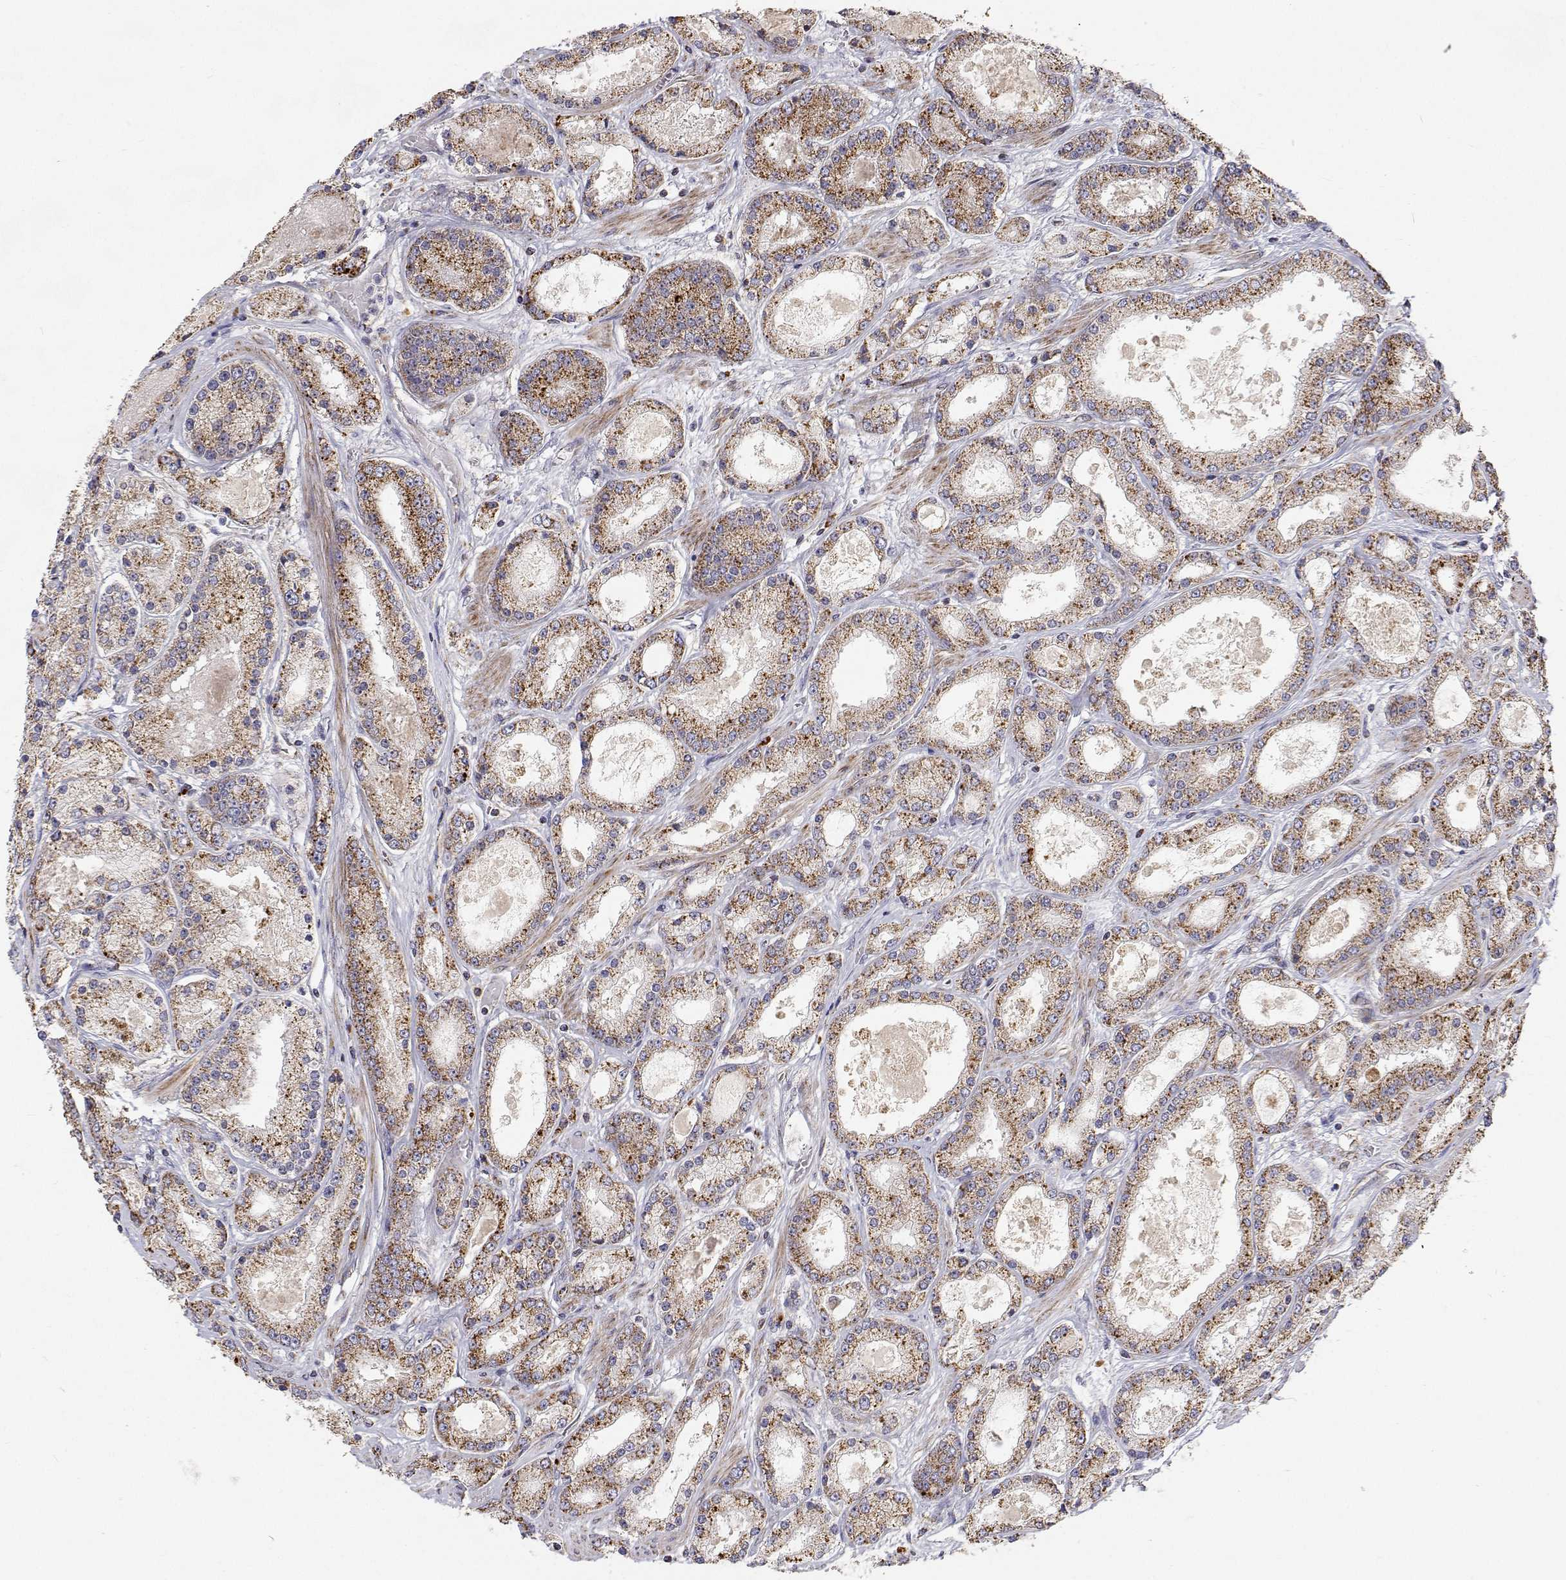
{"staining": {"intensity": "moderate", "quantity": ">75%", "location": "cytoplasmic/membranous"}, "tissue": "prostate cancer", "cell_type": "Tumor cells", "image_type": "cancer", "snomed": [{"axis": "morphology", "description": "Adenocarcinoma, High grade"}, {"axis": "topography", "description": "Prostate"}], "caption": "Brown immunohistochemical staining in human prostate cancer shows moderate cytoplasmic/membranous expression in about >75% of tumor cells.", "gene": "SPICE1", "patient": {"sex": "male", "age": 67}}